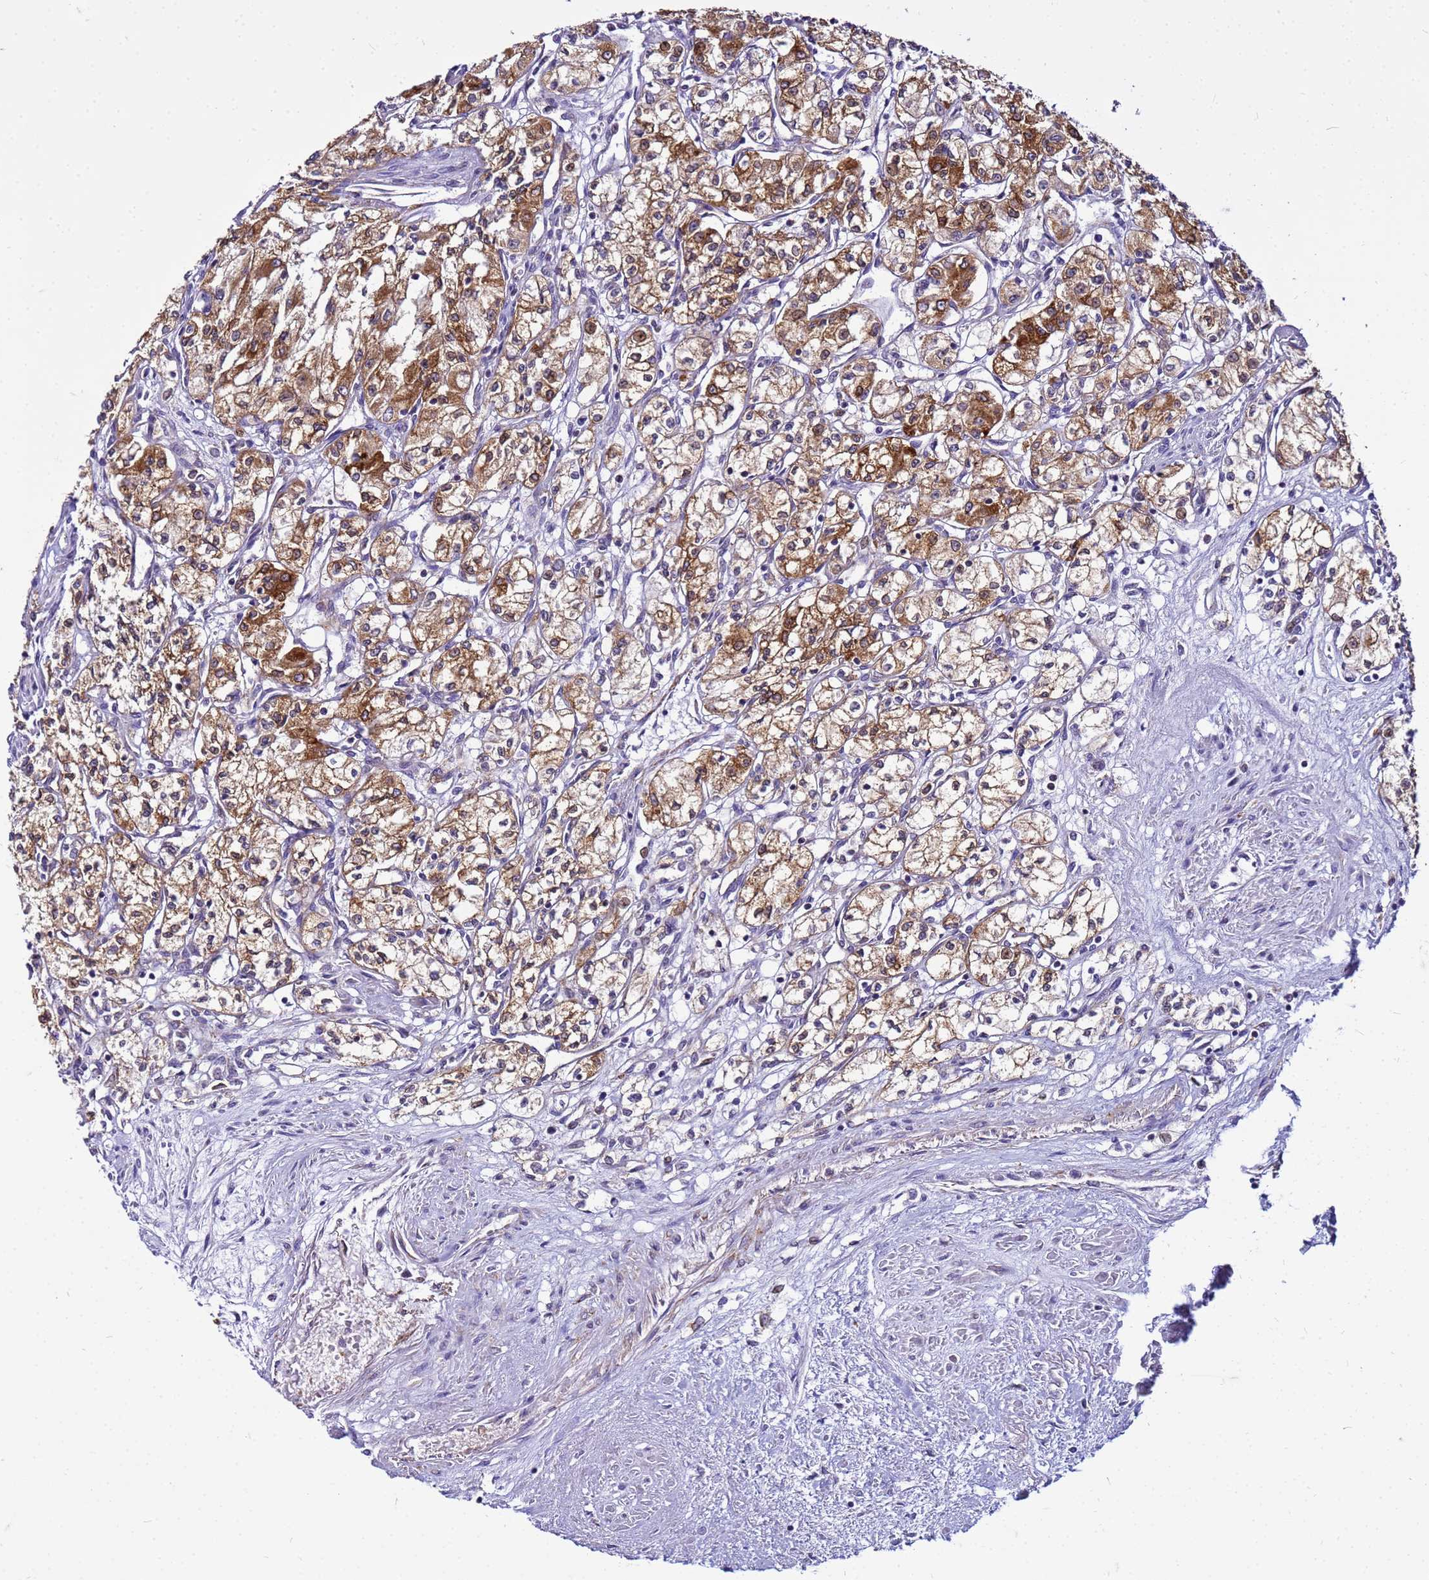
{"staining": {"intensity": "moderate", "quantity": ">75%", "location": "cytoplasmic/membranous"}, "tissue": "renal cancer", "cell_type": "Tumor cells", "image_type": "cancer", "snomed": [{"axis": "morphology", "description": "Adenocarcinoma, NOS"}, {"axis": "topography", "description": "Kidney"}], "caption": "There is medium levels of moderate cytoplasmic/membranous positivity in tumor cells of renal cancer (adenocarcinoma), as demonstrated by immunohistochemical staining (brown color).", "gene": "PKD1", "patient": {"sex": "male", "age": 59}}